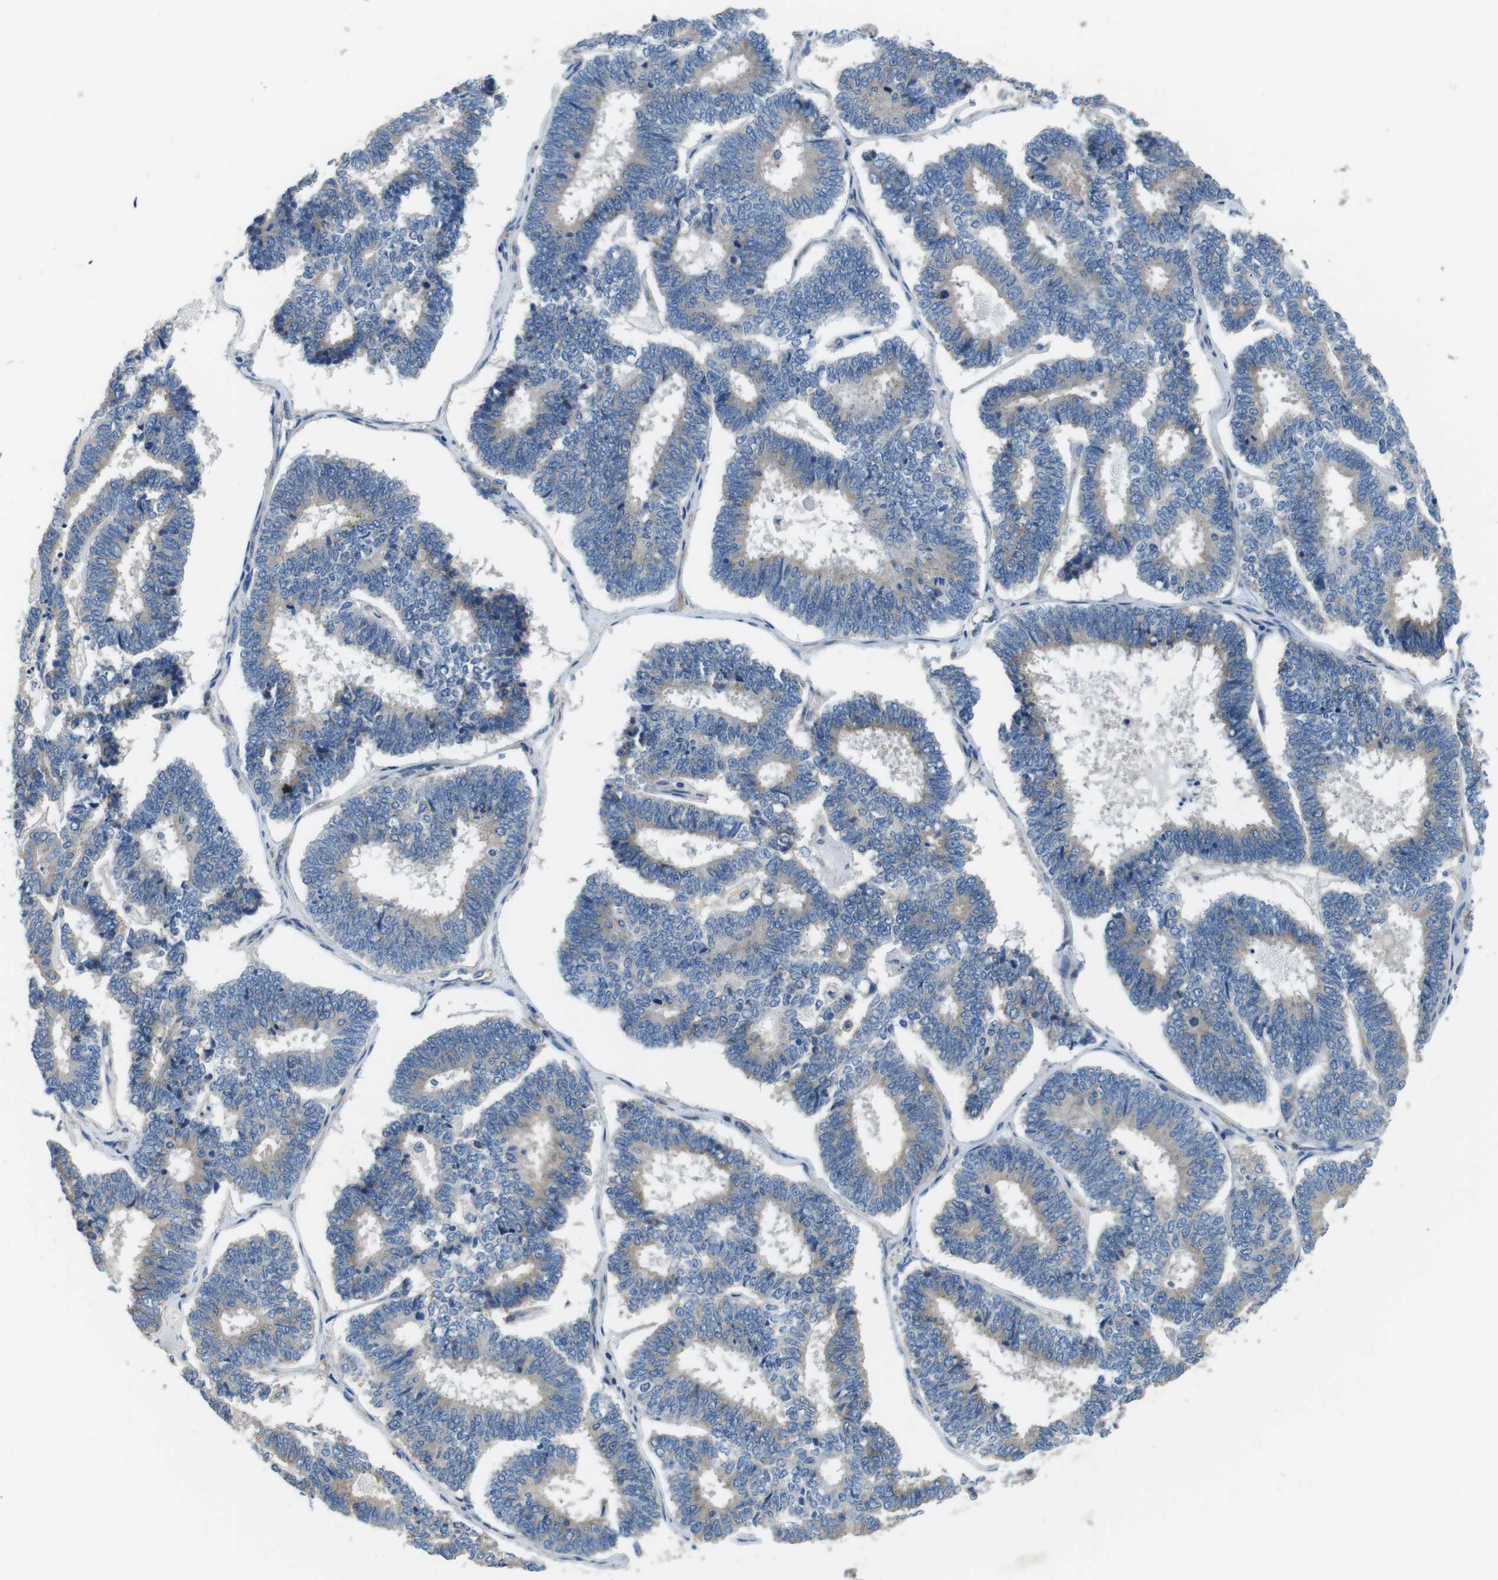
{"staining": {"intensity": "weak", "quantity": "25%-75%", "location": "cytoplasmic/membranous"}, "tissue": "endometrial cancer", "cell_type": "Tumor cells", "image_type": "cancer", "snomed": [{"axis": "morphology", "description": "Adenocarcinoma, NOS"}, {"axis": "topography", "description": "Endometrium"}], "caption": "DAB immunohistochemical staining of human endometrial cancer exhibits weak cytoplasmic/membranous protein staining in approximately 25%-75% of tumor cells.", "gene": "DENND4C", "patient": {"sex": "female", "age": 70}}